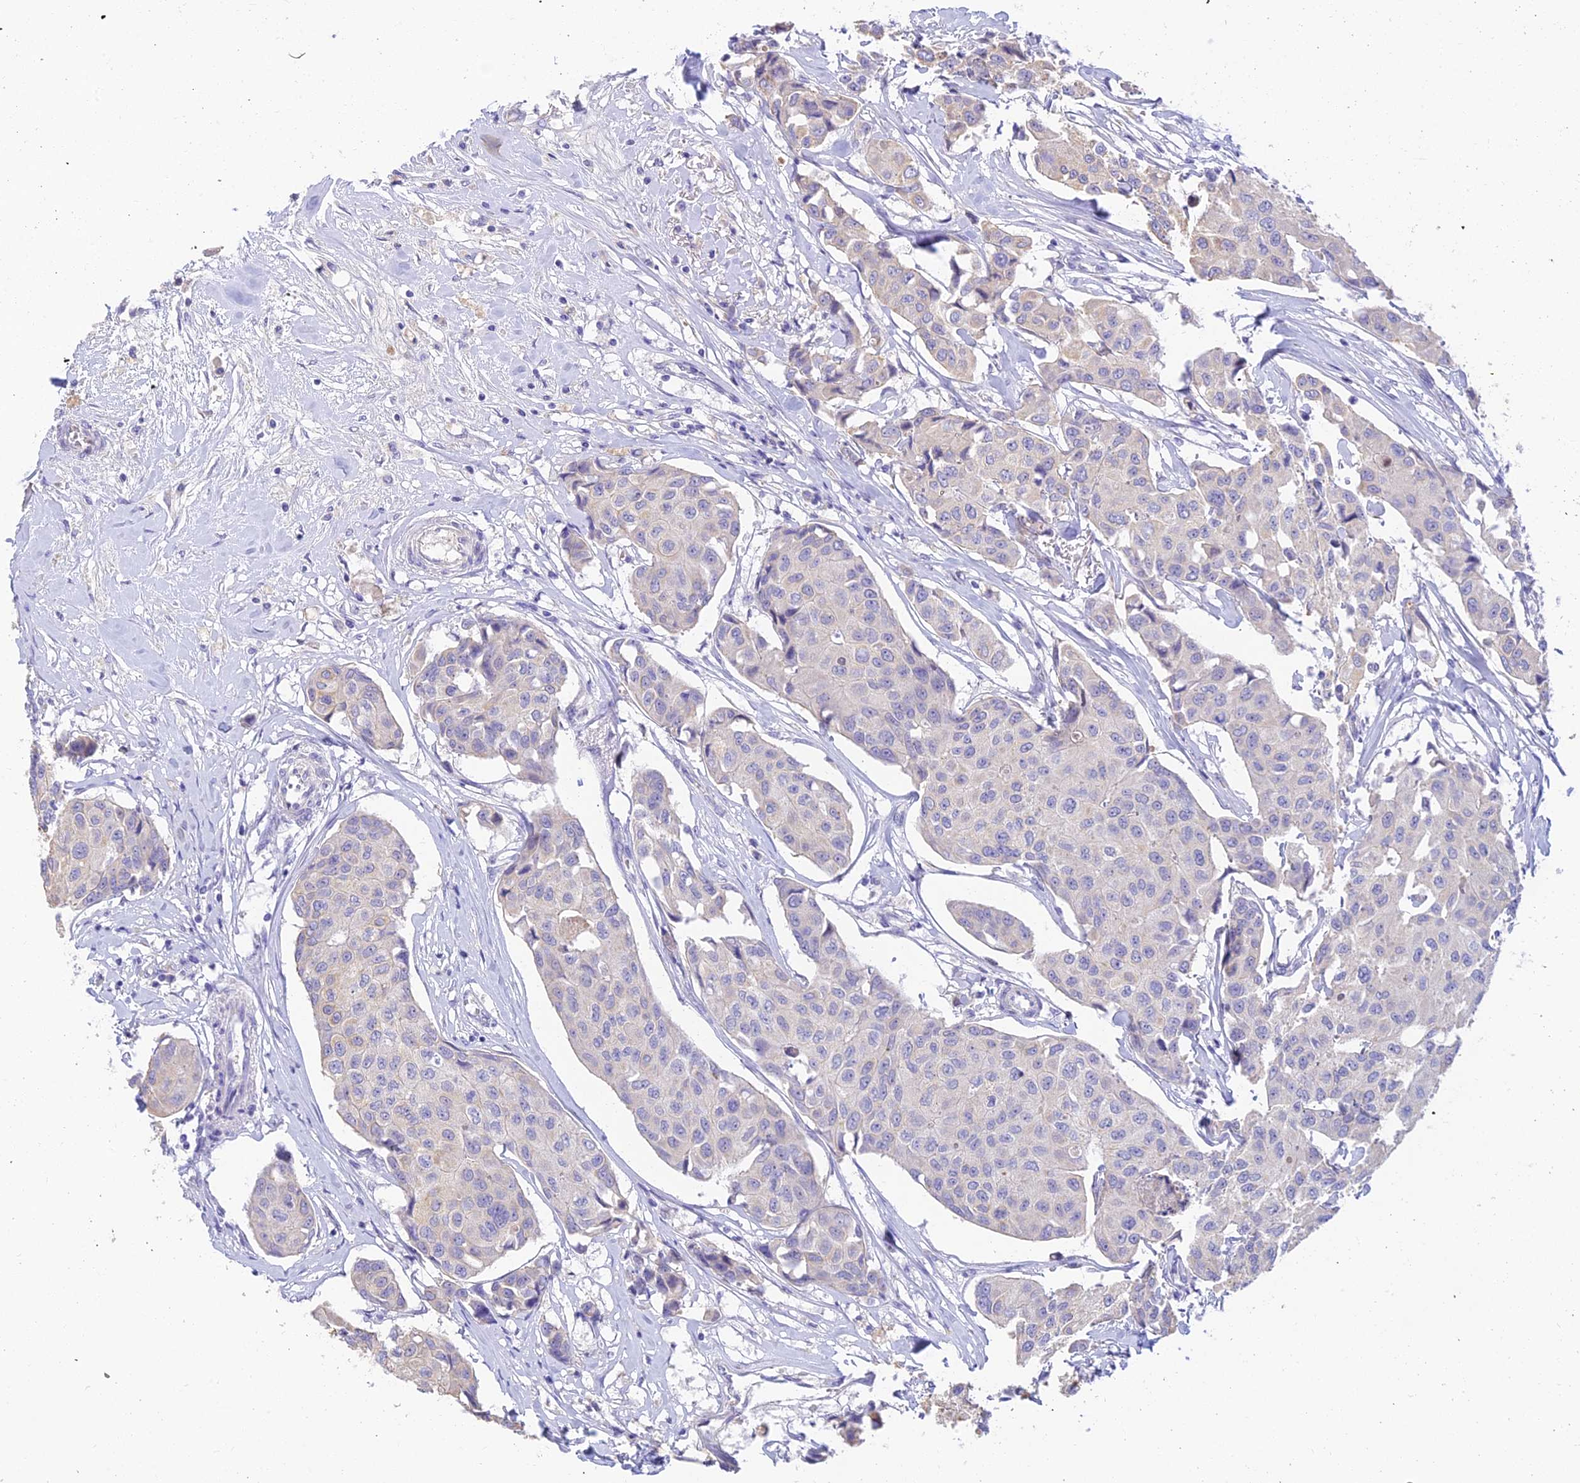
{"staining": {"intensity": "negative", "quantity": "none", "location": "none"}, "tissue": "breast cancer", "cell_type": "Tumor cells", "image_type": "cancer", "snomed": [{"axis": "morphology", "description": "Duct carcinoma"}, {"axis": "topography", "description": "Breast"}], "caption": "Immunohistochemical staining of breast intraductal carcinoma exhibits no significant positivity in tumor cells.", "gene": "INTS13", "patient": {"sex": "female", "age": 80}}